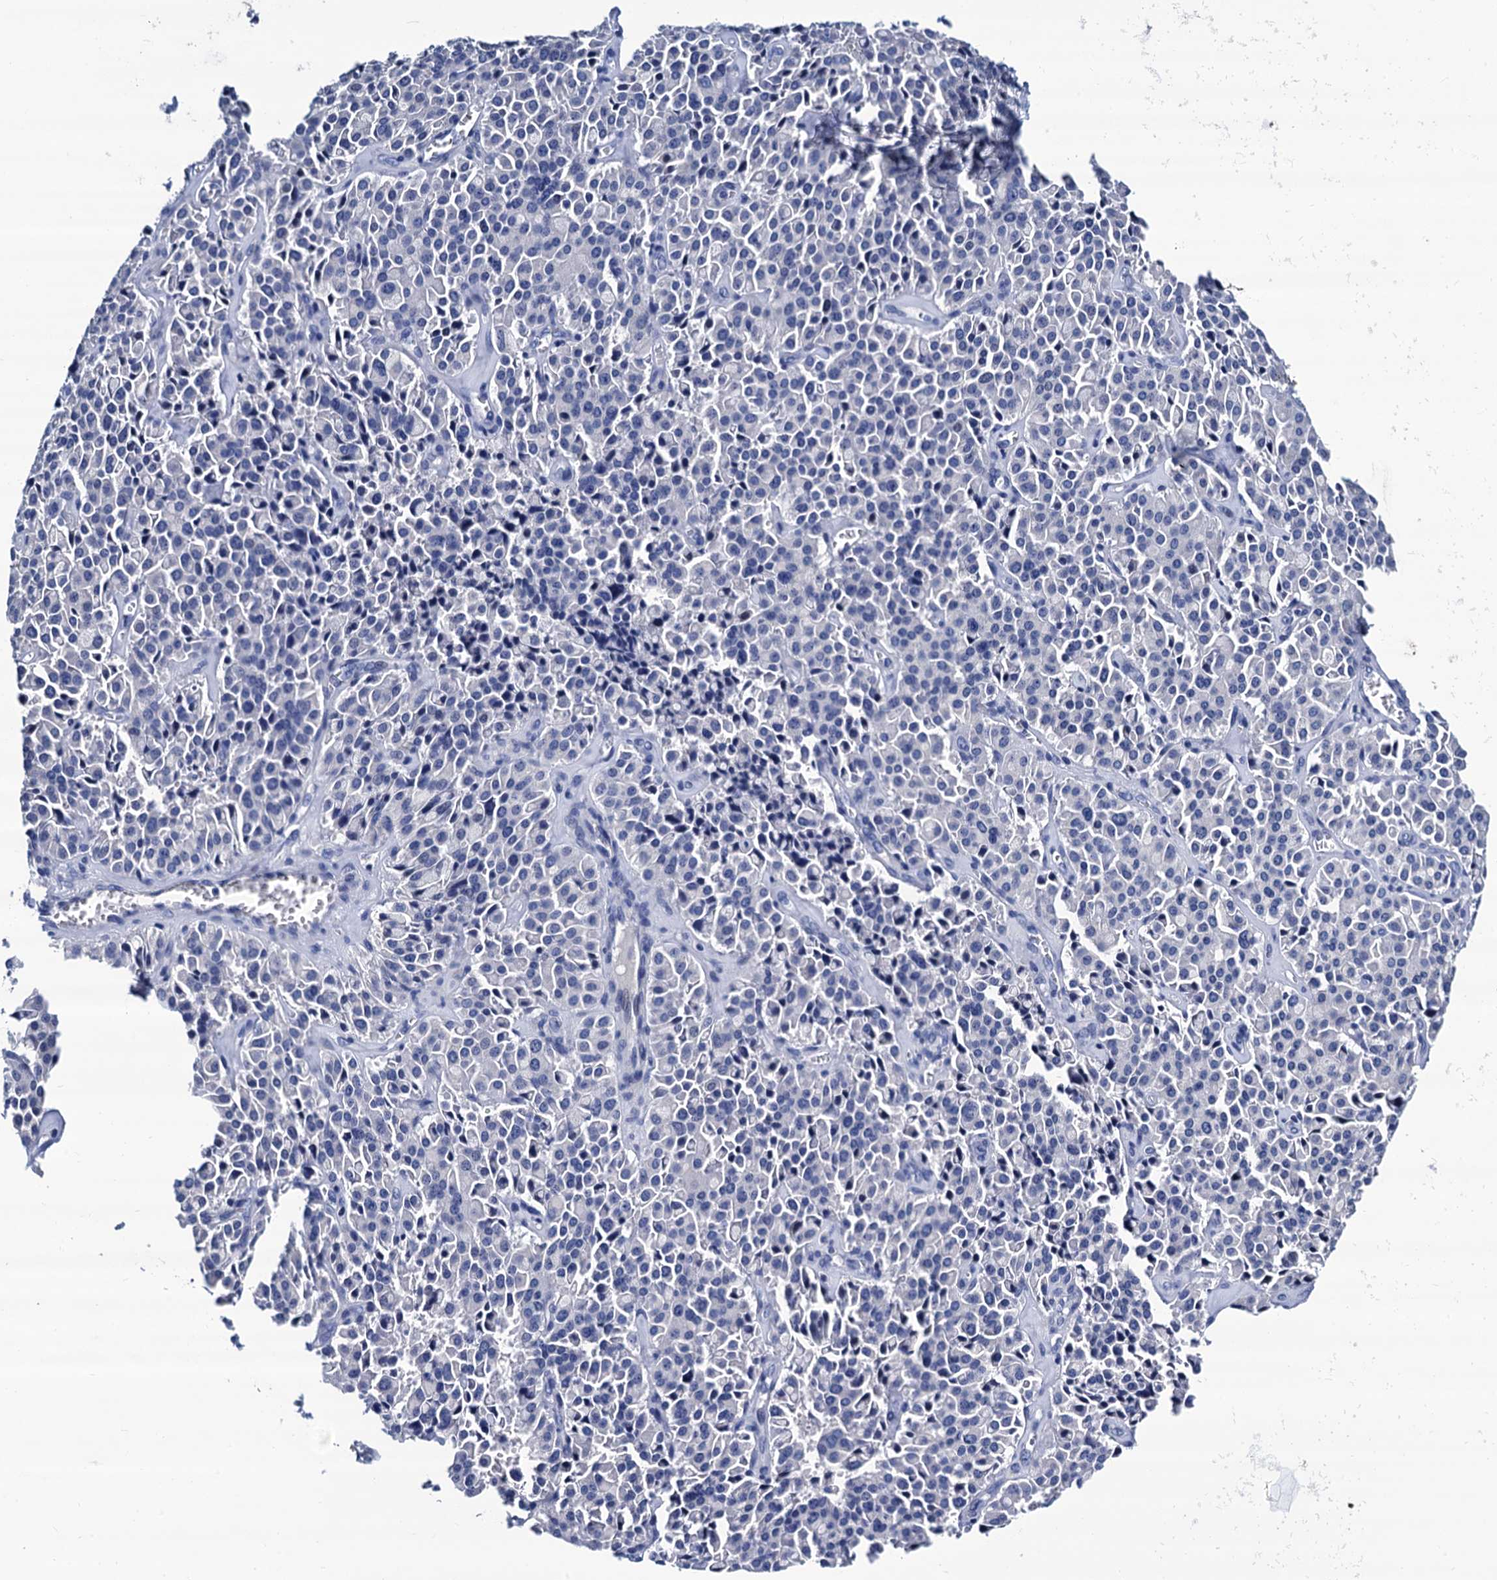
{"staining": {"intensity": "negative", "quantity": "none", "location": "none"}, "tissue": "pancreatic cancer", "cell_type": "Tumor cells", "image_type": "cancer", "snomed": [{"axis": "morphology", "description": "Adenocarcinoma, NOS"}, {"axis": "topography", "description": "Pancreas"}], "caption": "Immunohistochemistry (IHC) histopathology image of adenocarcinoma (pancreatic) stained for a protein (brown), which reveals no expression in tumor cells.", "gene": "LRRC30", "patient": {"sex": "male", "age": 65}}